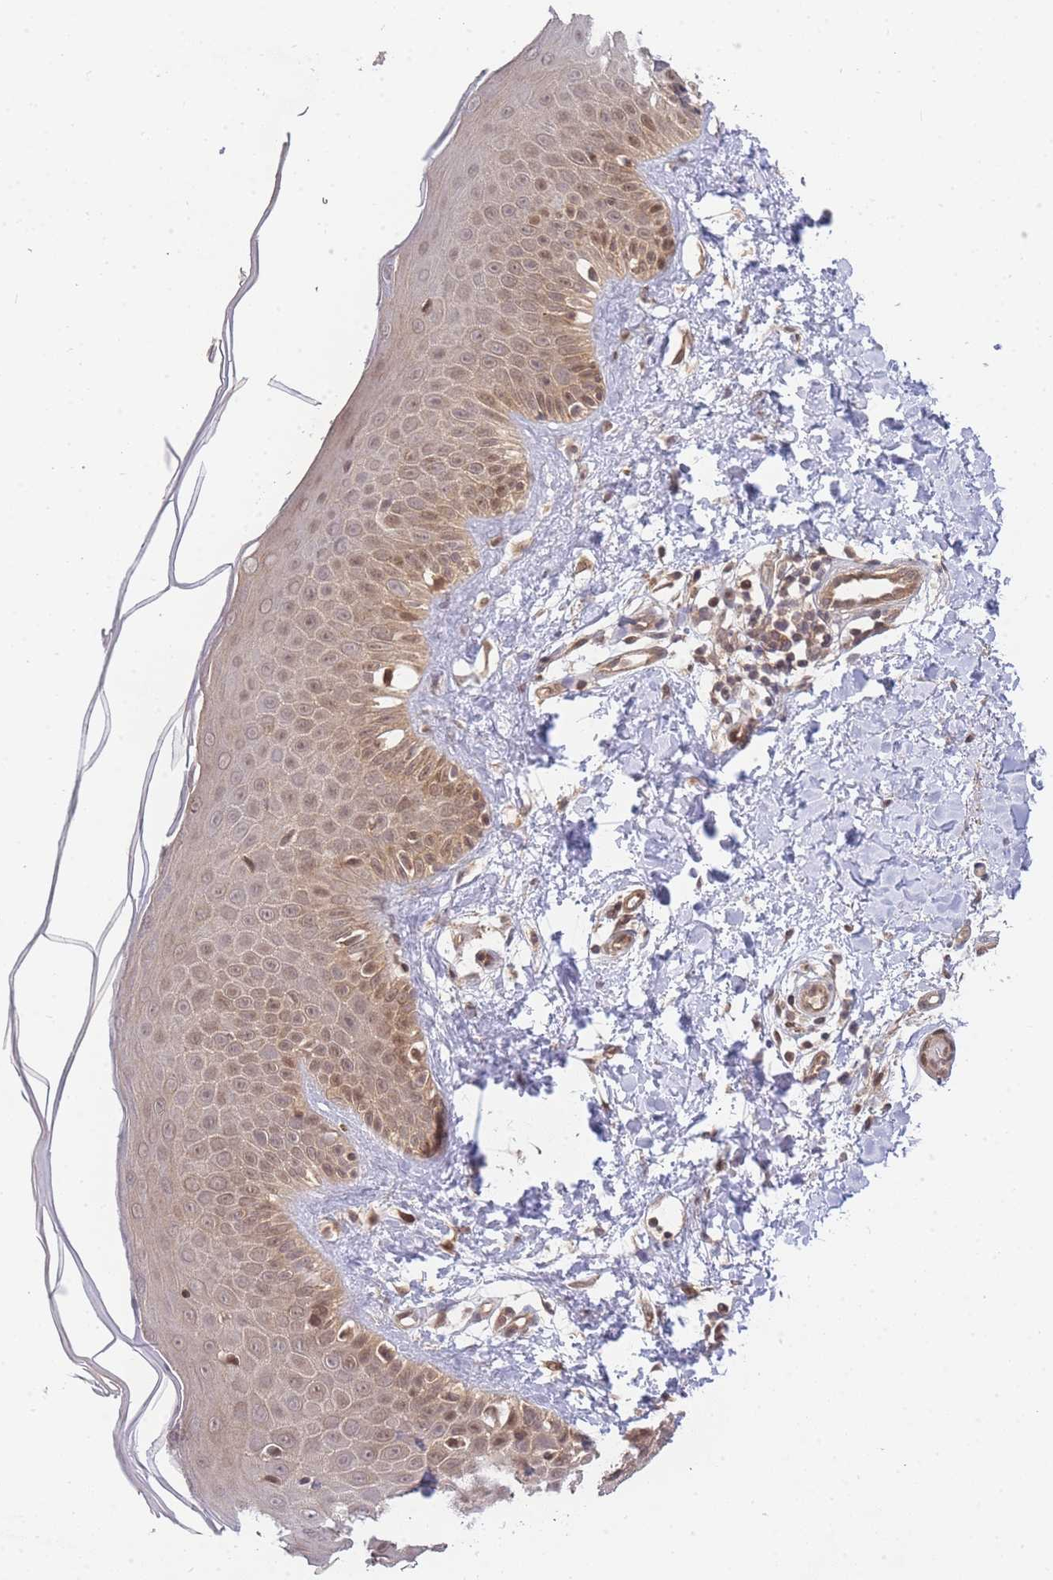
{"staining": {"intensity": "moderate", "quantity": ">75%", "location": "cytoplasmic/membranous,nuclear"}, "tissue": "skin", "cell_type": "Fibroblasts", "image_type": "normal", "snomed": [{"axis": "morphology", "description": "Normal tissue, NOS"}, {"axis": "topography", "description": "Skin"}], "caption": "High-power microscopy captured an immunohistochemistry (IHC) photomicrograph of unremarkable skin, revealing moderate cytoplasmic/membranous,nuclear positivity in approximately >75% of fibroblasts.", "gene": "KIAA1191", "patient": {"sex": "male", "age": 52}}